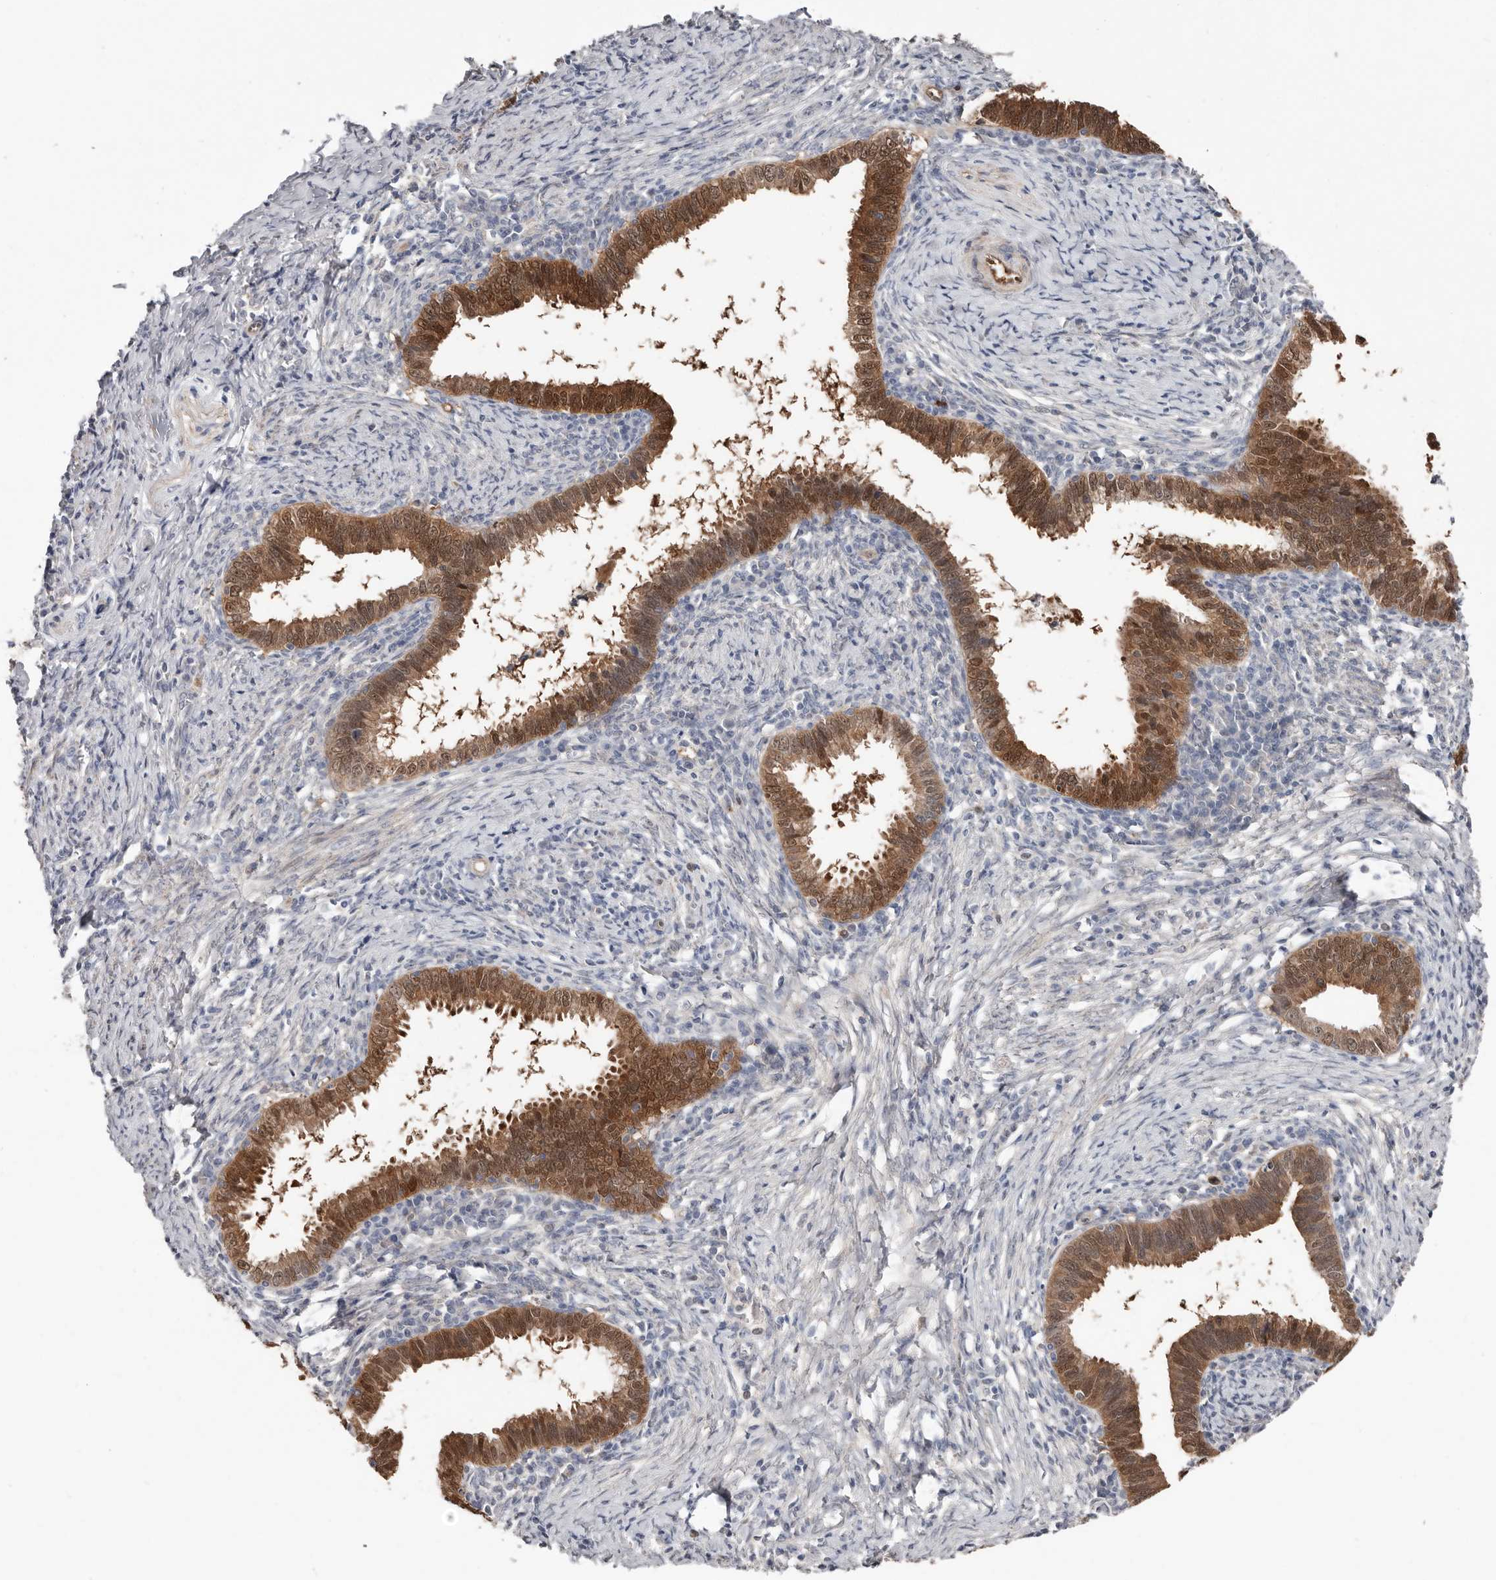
{"staining": {"intensity": "moderate", "quantity": ">75%", "location": "cytoplasmic/membranous,nuclear"}, "tissue": "cervical cancer", "cell_type": "Tumor cells", "image_type": "cancer", "snomed": [{"axis": "morphology", "description": "Adenocarcinoma, NOS"}, {"axis": "topography", "description": "Cervix"}], "caption": "Human cervical cancer (adenocarcinoma) stained with a protein marker displays moderate staining in tumor cells.", "gene": "ASRGL1", "patient": {"sex": "female", "age": 36}}